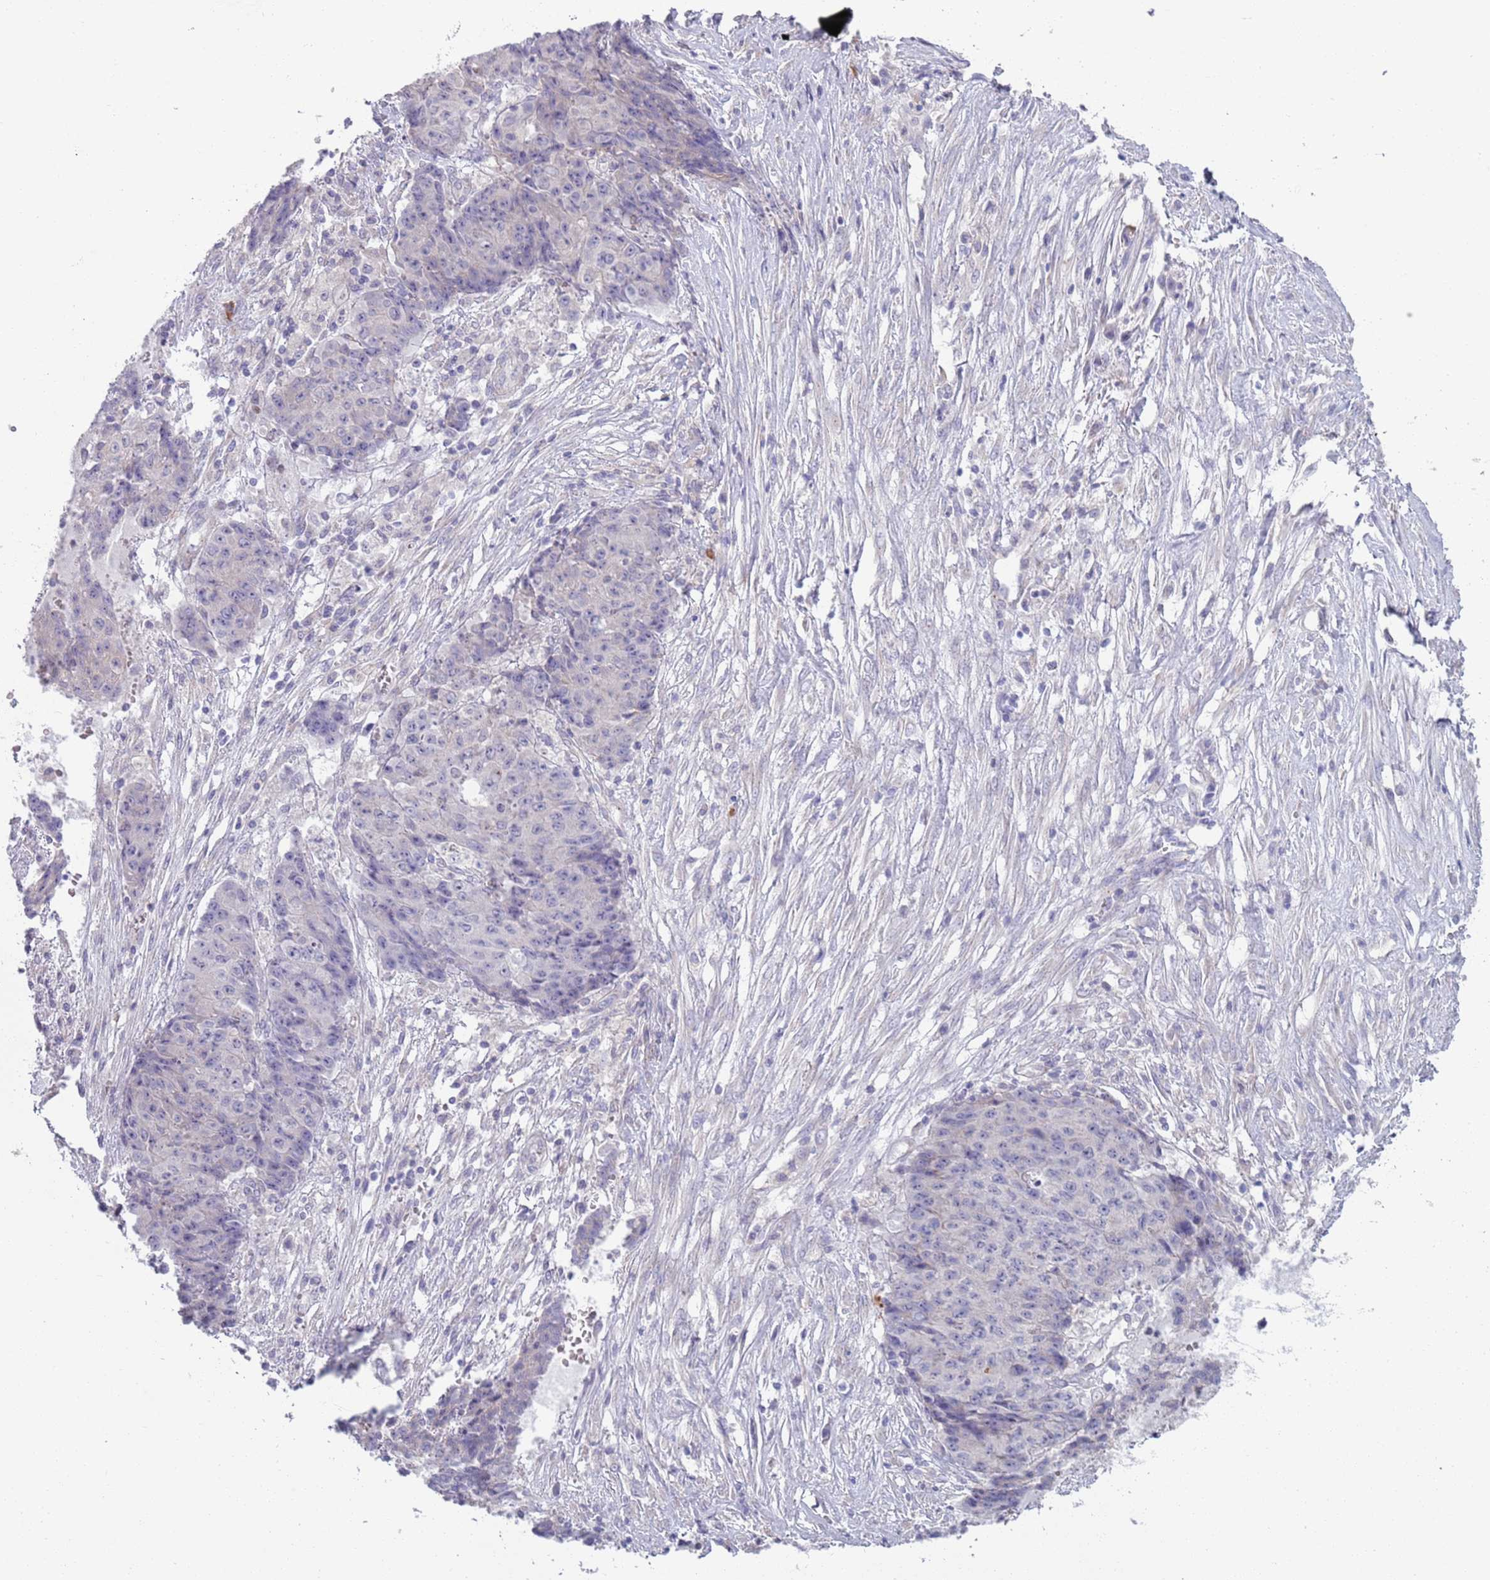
{"staining": {"intensity": "negative", "quantity": "none", "location": "none"}, "tissue": "ovarian cancer", "cell_type": "Tumor cells", "image_type": "cancer", "snomed": [{"axis": "morphology", "description": "Carcinoma, endometroid"}, {"axis": "topography", "description": "Ovary"}], "caption": "Endometroid carcinoma (ovarian) was stained to show a protein in brown. There is no significant positivity in tumor cells.", "gene": "LTB", "patient": {"sex": "female", "age": 42}}